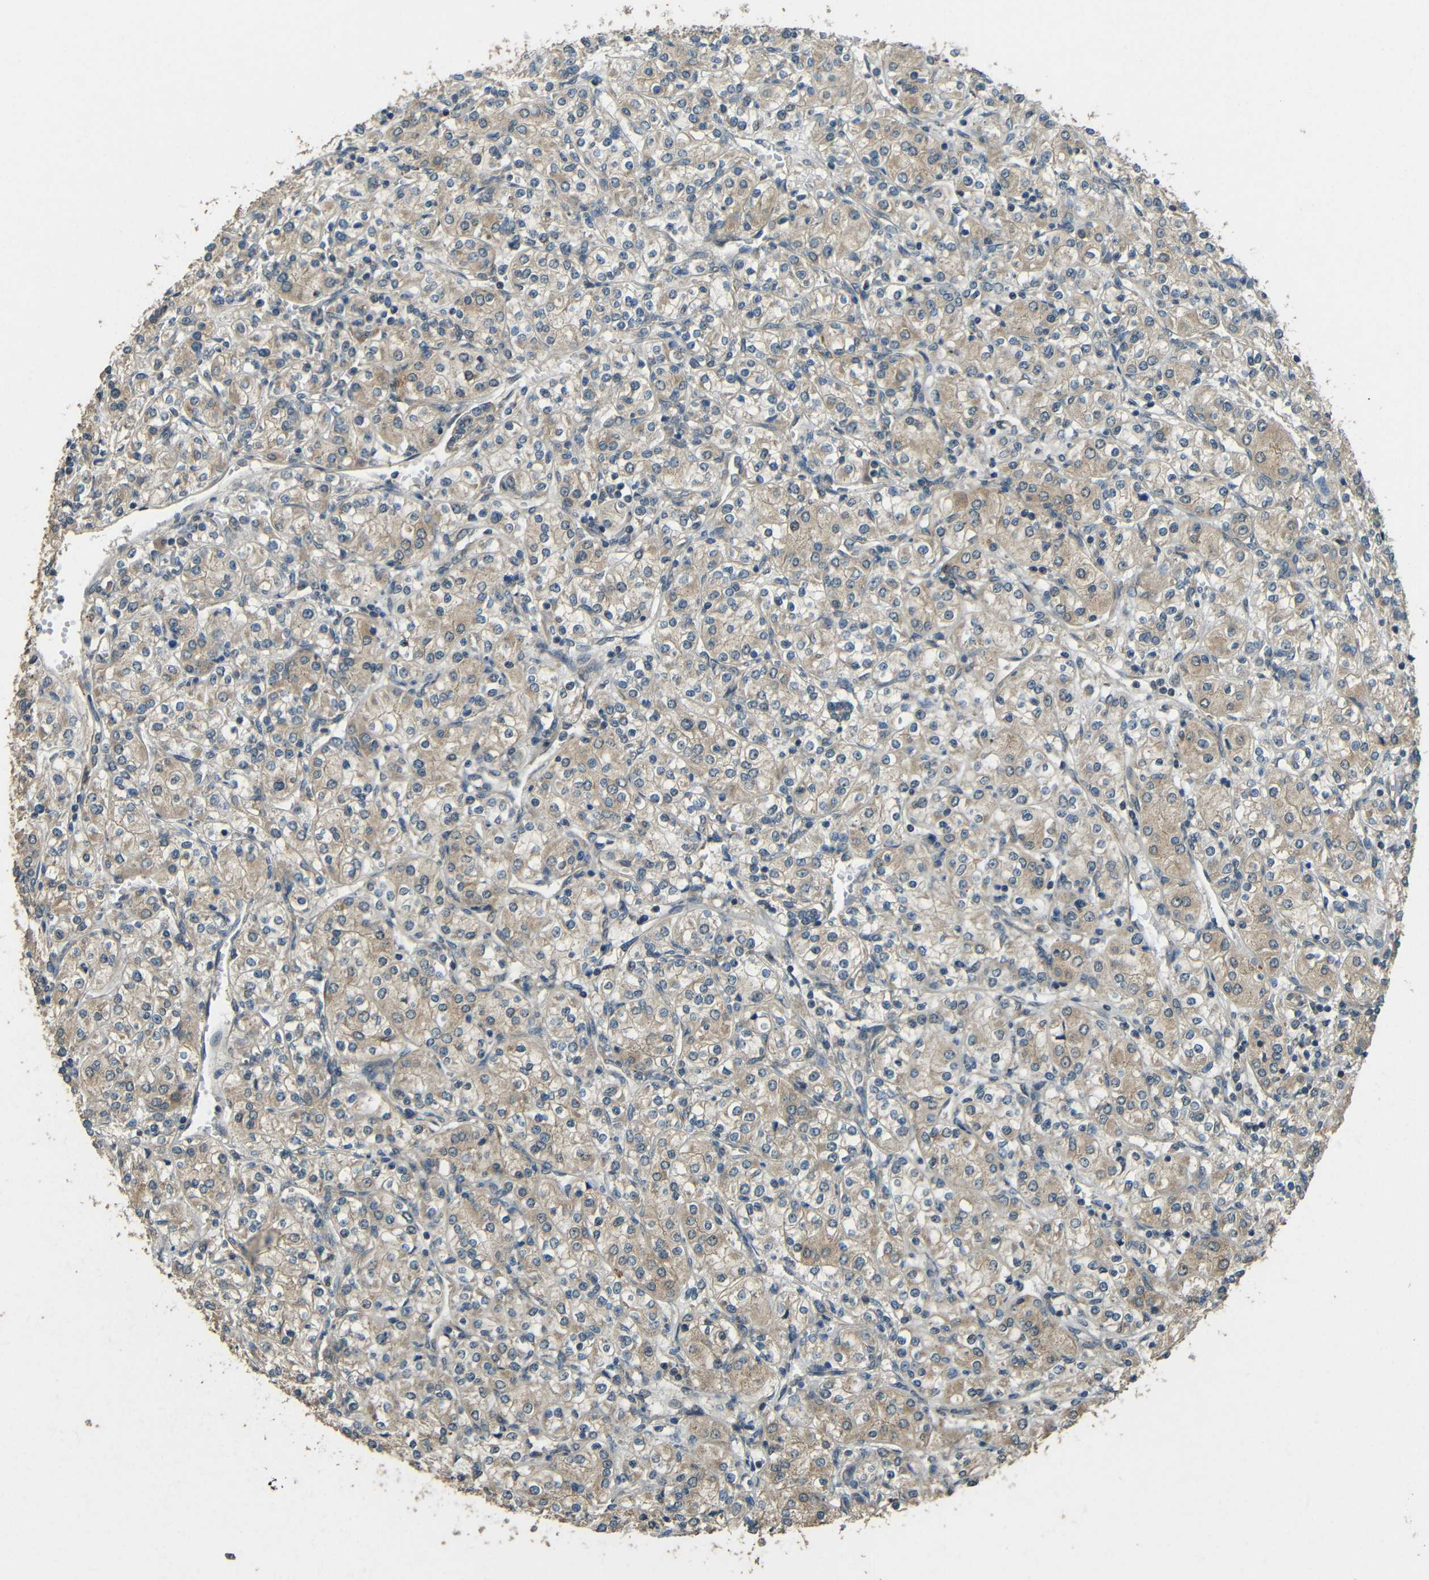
{"staining": {"intensity": "weak", "quantity": ">75%", "location": "cytoplasmic/membranous"}, "tissue": "renal cancer", "cell_type": "Tumor cells", "image_type": "cancer", "snomed": [{"axis": "morphology", "description": "Adenocarcinoma, NOS"}, {"axis": "topography", "description": "Kidney"}], "caption": "This is an image of immunohistochemistry (IHC) staining of renal cancer (adenocarcinoma), which shows weak staining in the cytoplasmic/membranous of tumor cells.", "gene": "ACACA", "patient": {"sex": "male", "age": 77}}